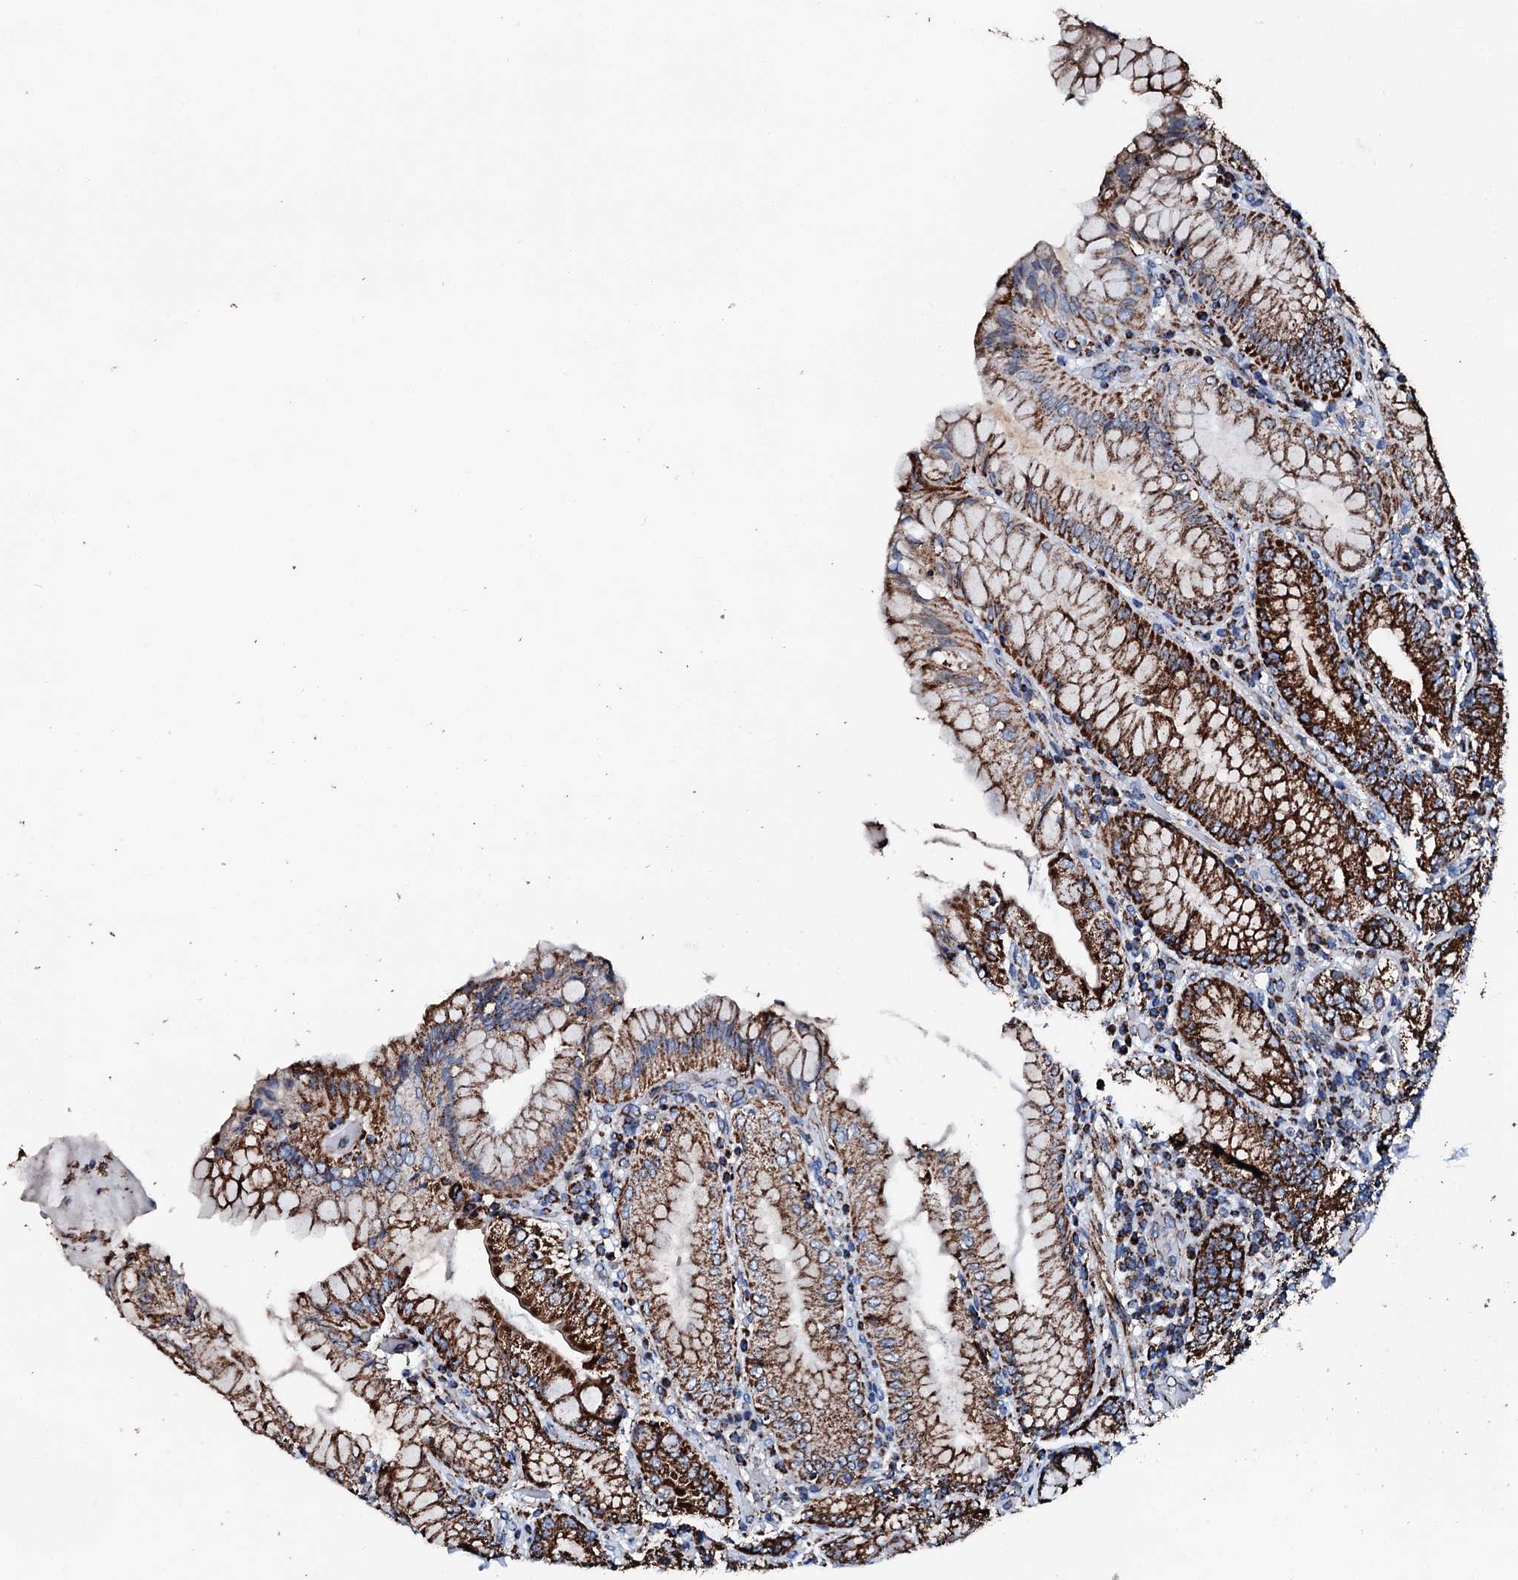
{"staining": {"intensity": "strong", "quantity": ">75%", "location": "cytoplasmic/membranous"}, "tissue": "stomach", "cell_type": "Glandular cells", "image_type": "normal", "snomed": [{"axis": "morphology", "description": "Normal tissue, NOS"}, {"axis": "topography", "description": "Stomach, upper"}, {"axis": "topography", "description": "Stomach, lower"}], "caption": "High-magnification brightfield microscopy of normal stomach stained with DAB (brown) and counterstained with hematoxylin (blue). glandular cells exhibit strong cytoplasmic/membranous staining is appreciated in approximately>75% of cells.", "gene": "HADH", "patient": {"sex": "female", "age": 76}}